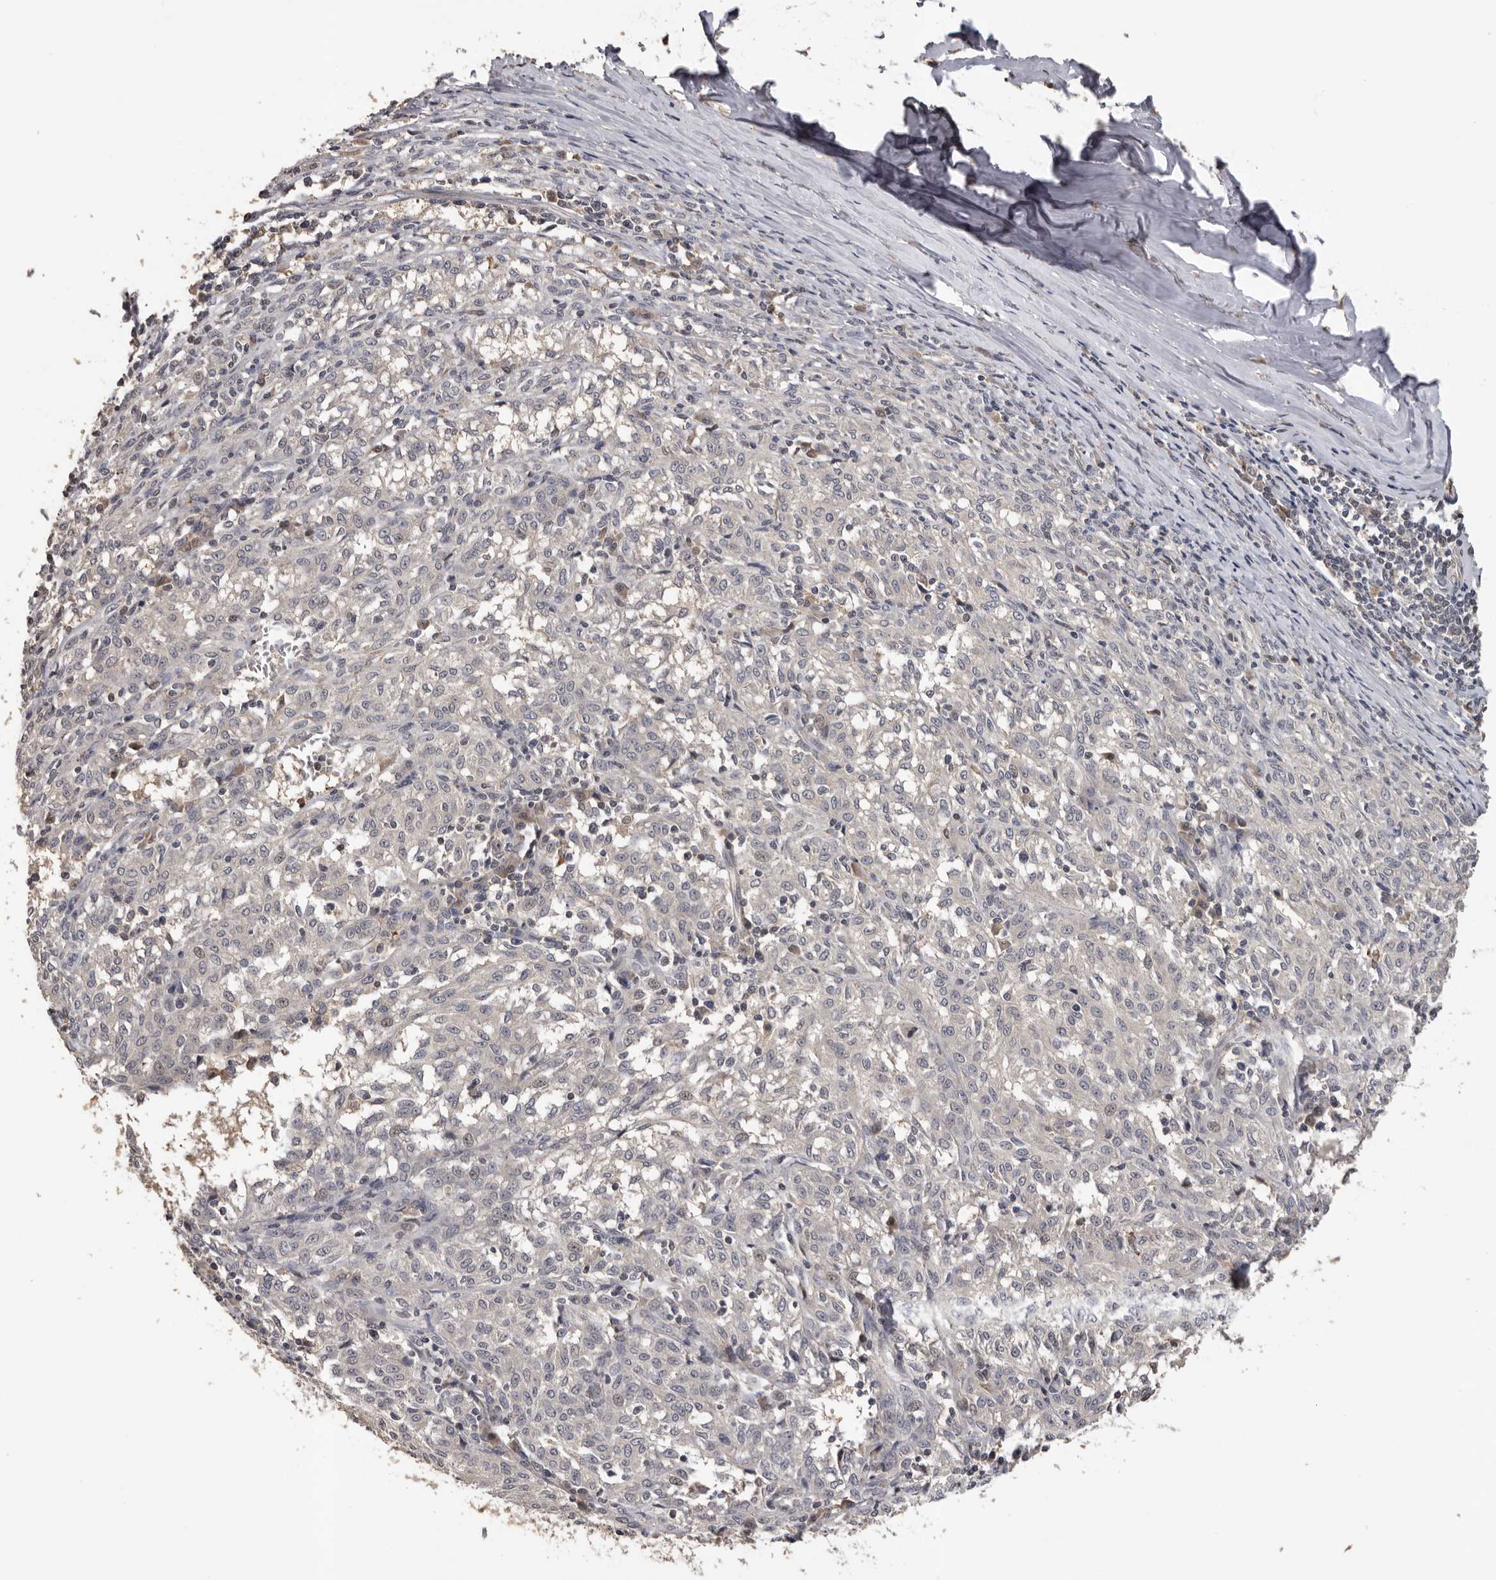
{"staining": {"intensity": "negative", "quantity": "none", "location": "none"}, "tissue": "melanoma", "cell_type": "Tumor cells", "image_type": "cancer", "snomed": [{"axis": "morphology", "description": "Malignant melanoma, NOS"}, {"axis": "topography", "description": "Skin"}], "caption": "Malignant melanoma stained for a protein using immunohistochemistry (IHC) reveals no positivity tumor cells.", "gene": "KIF2B", "patient": {"sex": "female", "age": 72}}